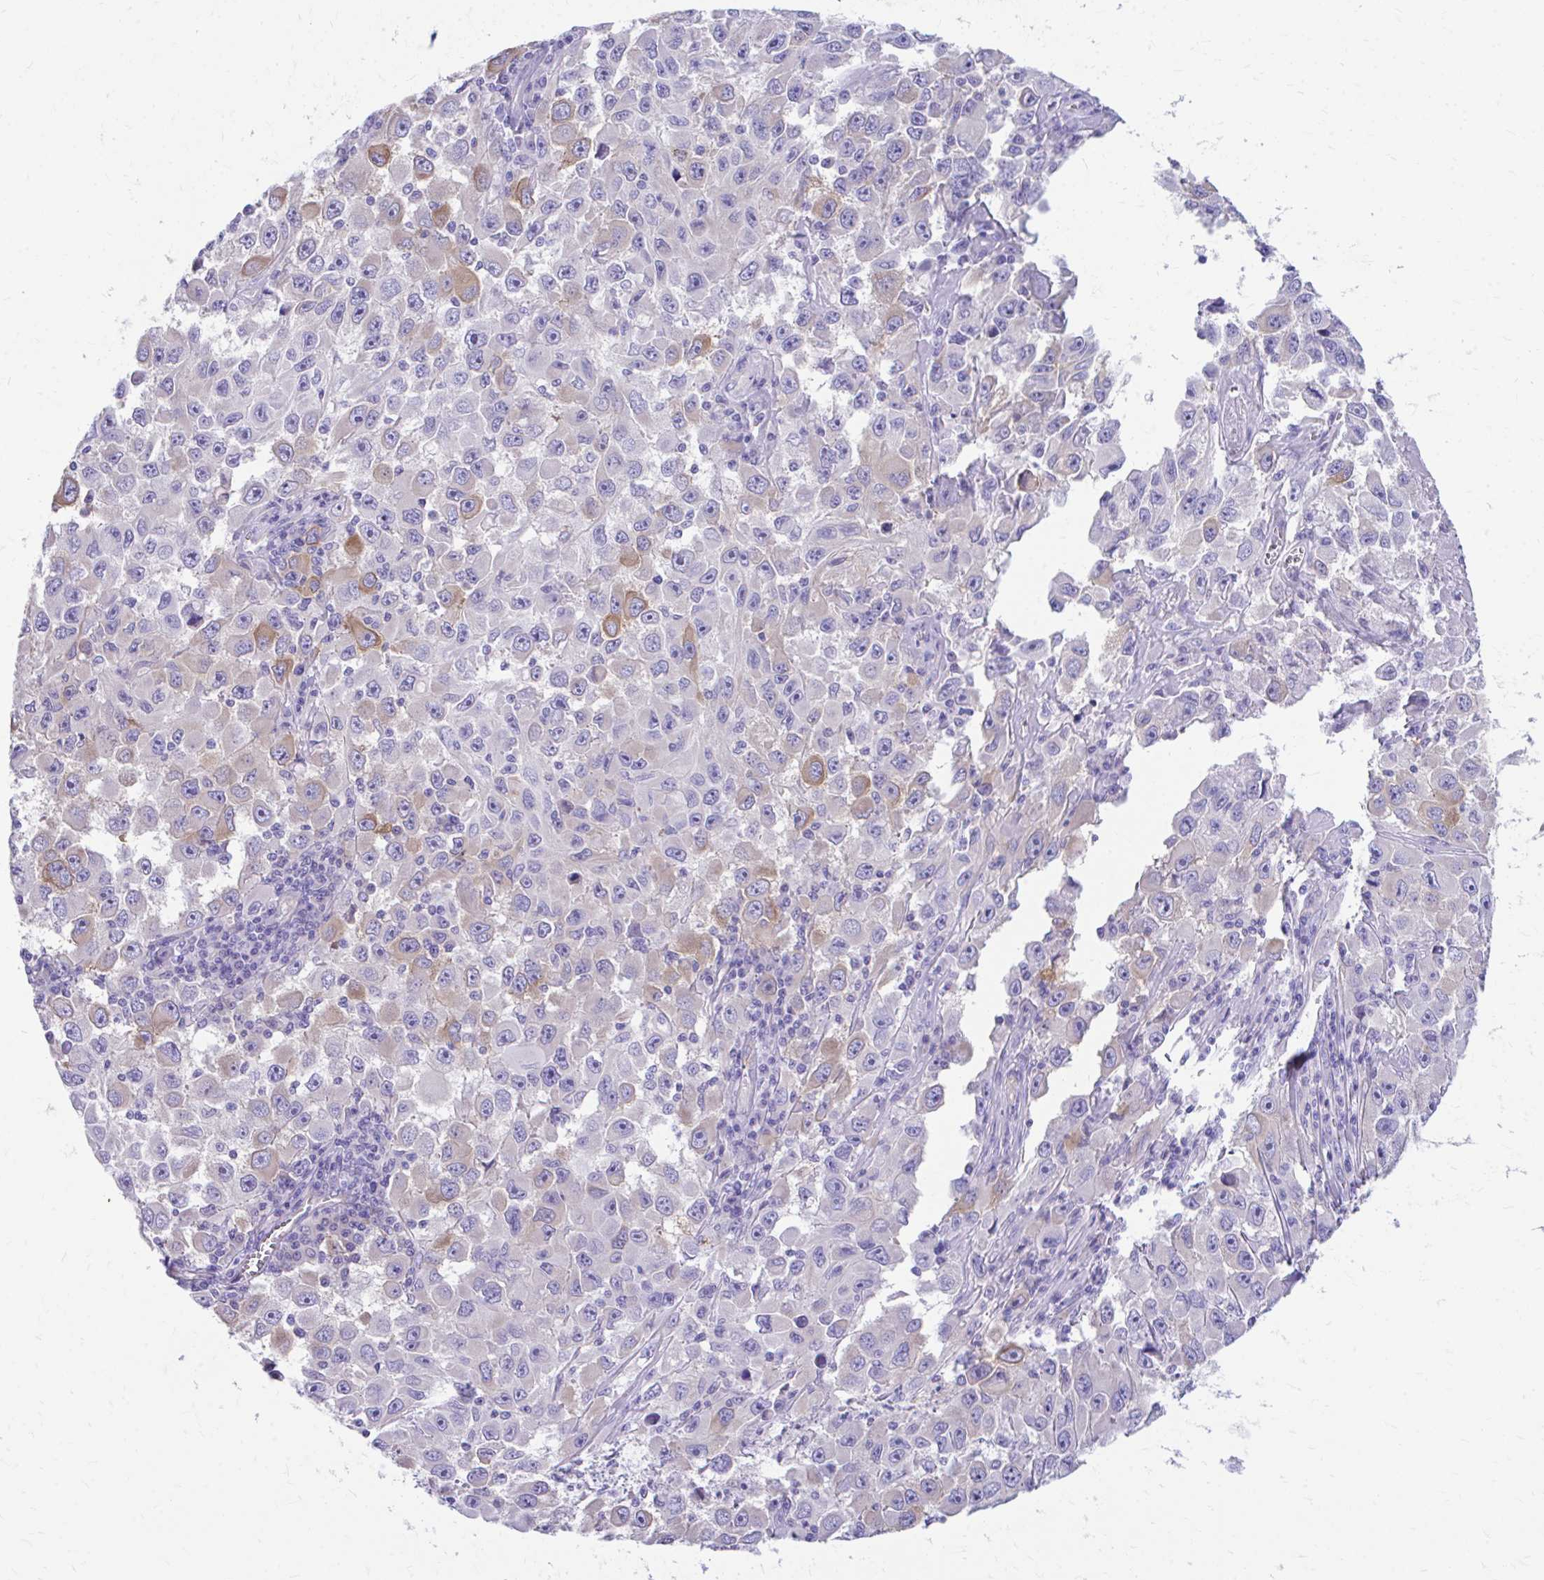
{"staining": {"intensity": "moderate", "quantity": "<25%", "location": "cytoplasmic/membranous"}, "tissue": "melanoma", "cell_type": "Tumor cells", "image_type": "cancer", "snomed": [{"axis": "morphology", "description": "Malignant melanoma, Metastatic site"}, {"axis": "topography", "description": "Lymph node"}], "caption": "IHC image of neoplastic tissue: human malignant melanoma (metastatic site) stained using IHC demonstrates low levels of moderate protein expression localized specifically in the cytoplasmic/membranous of tumor cells, appearing as a cytoplasmic/membranous brown color.", "gene": "KRIT1", "patient": {"sex": "female", "age": 67}}